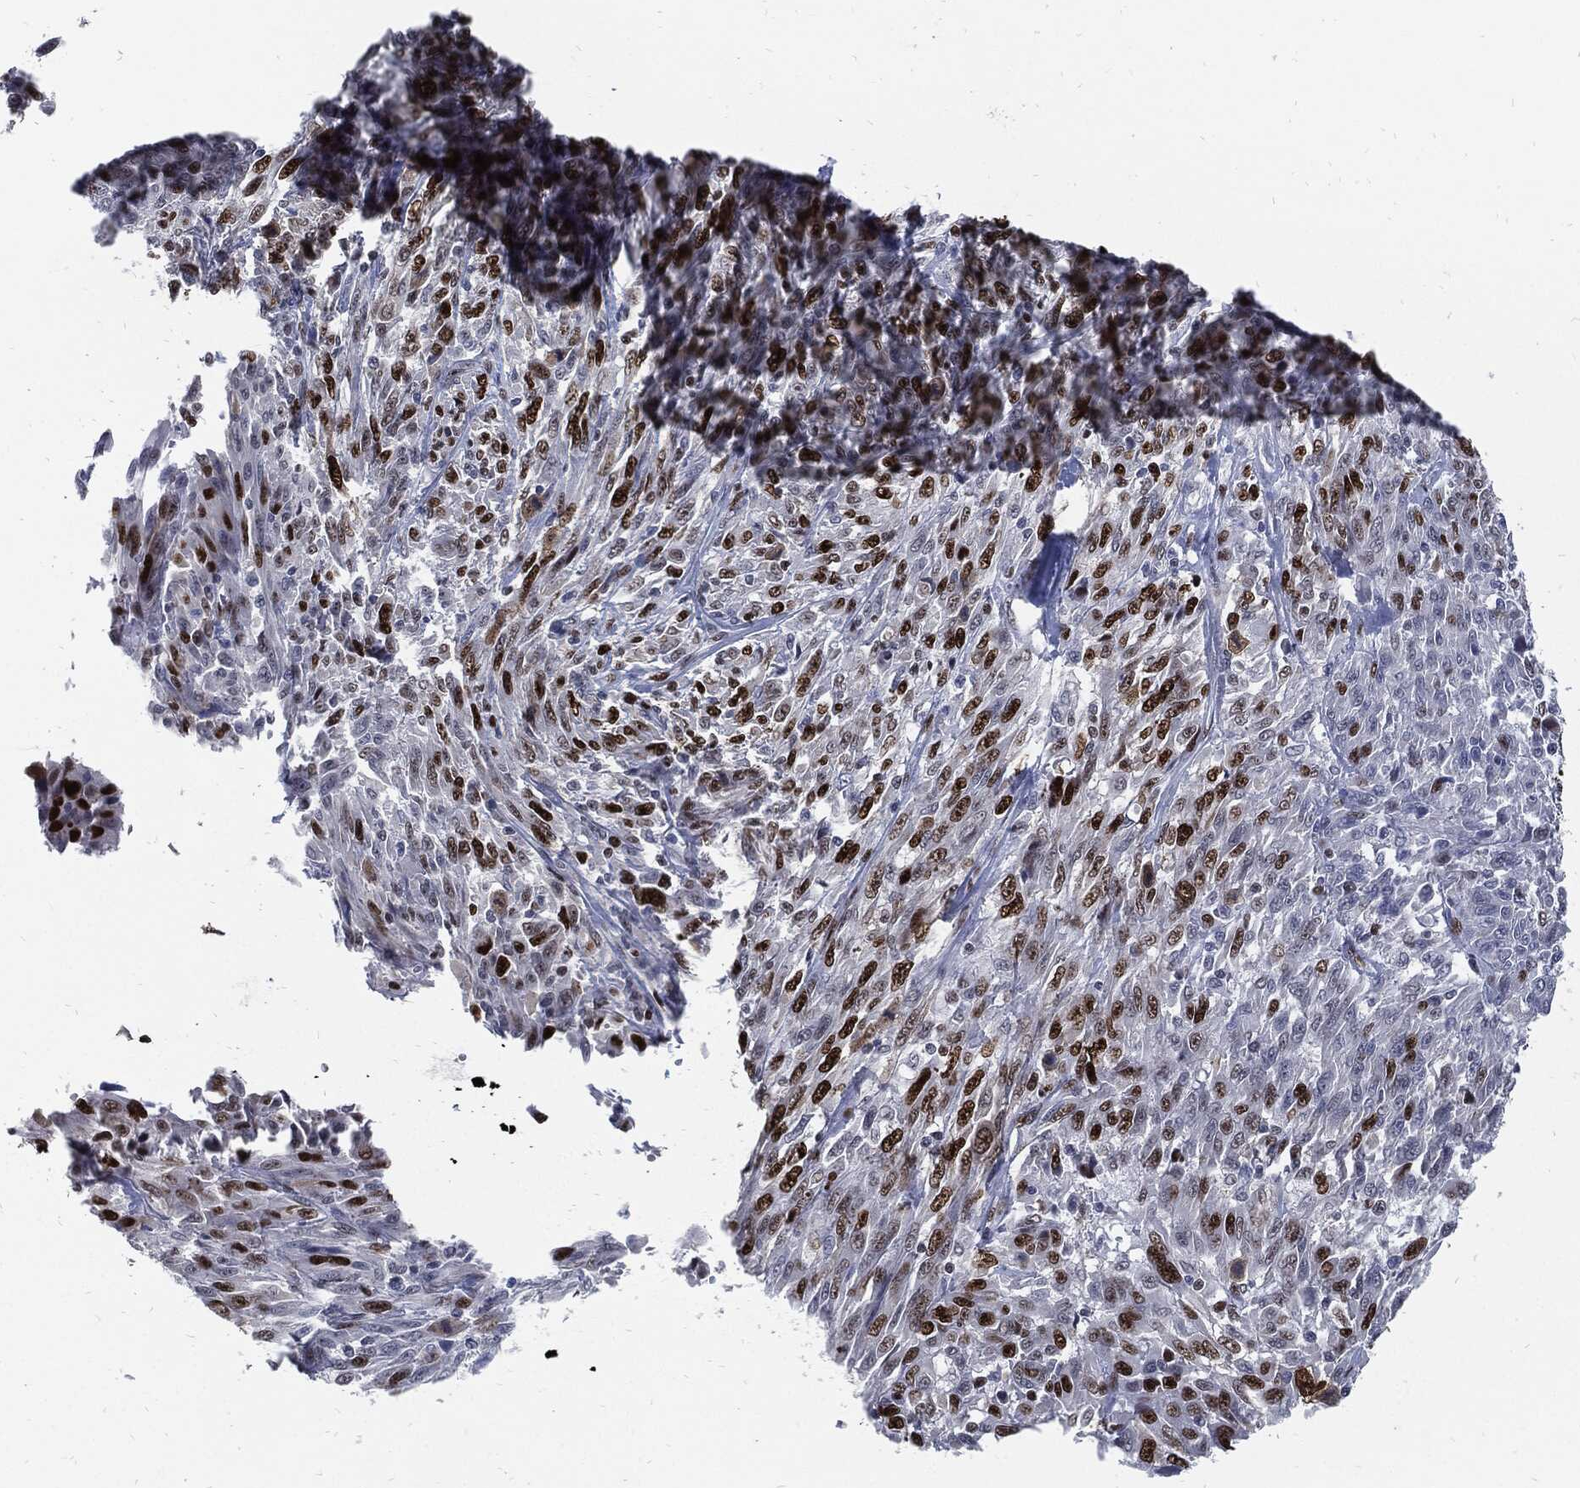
{"staining": {"intensity": "strong", "quantity": "25%-75%", "location": "nuclear"}, "tissue": "melanoma", "cell_type": "Tumor cells", "image_type": "cancer", "snomed": [{"axis": "morphology", "description": "Malignant melanoma, NOS"}, {"axis": "topography", "description": "Skin"}], "caption": "Immunohistochemical staining of malignant melanoma reveals high levels of strong nuclear protein staining in approximately 25%-75% of tumor cells. (DAB (3,3'-diaminobenzidine) = brown stain, brightfield microscopy at high magnification).", "gene": "NBN", "patient": {"sex": "female", "age": 91}}